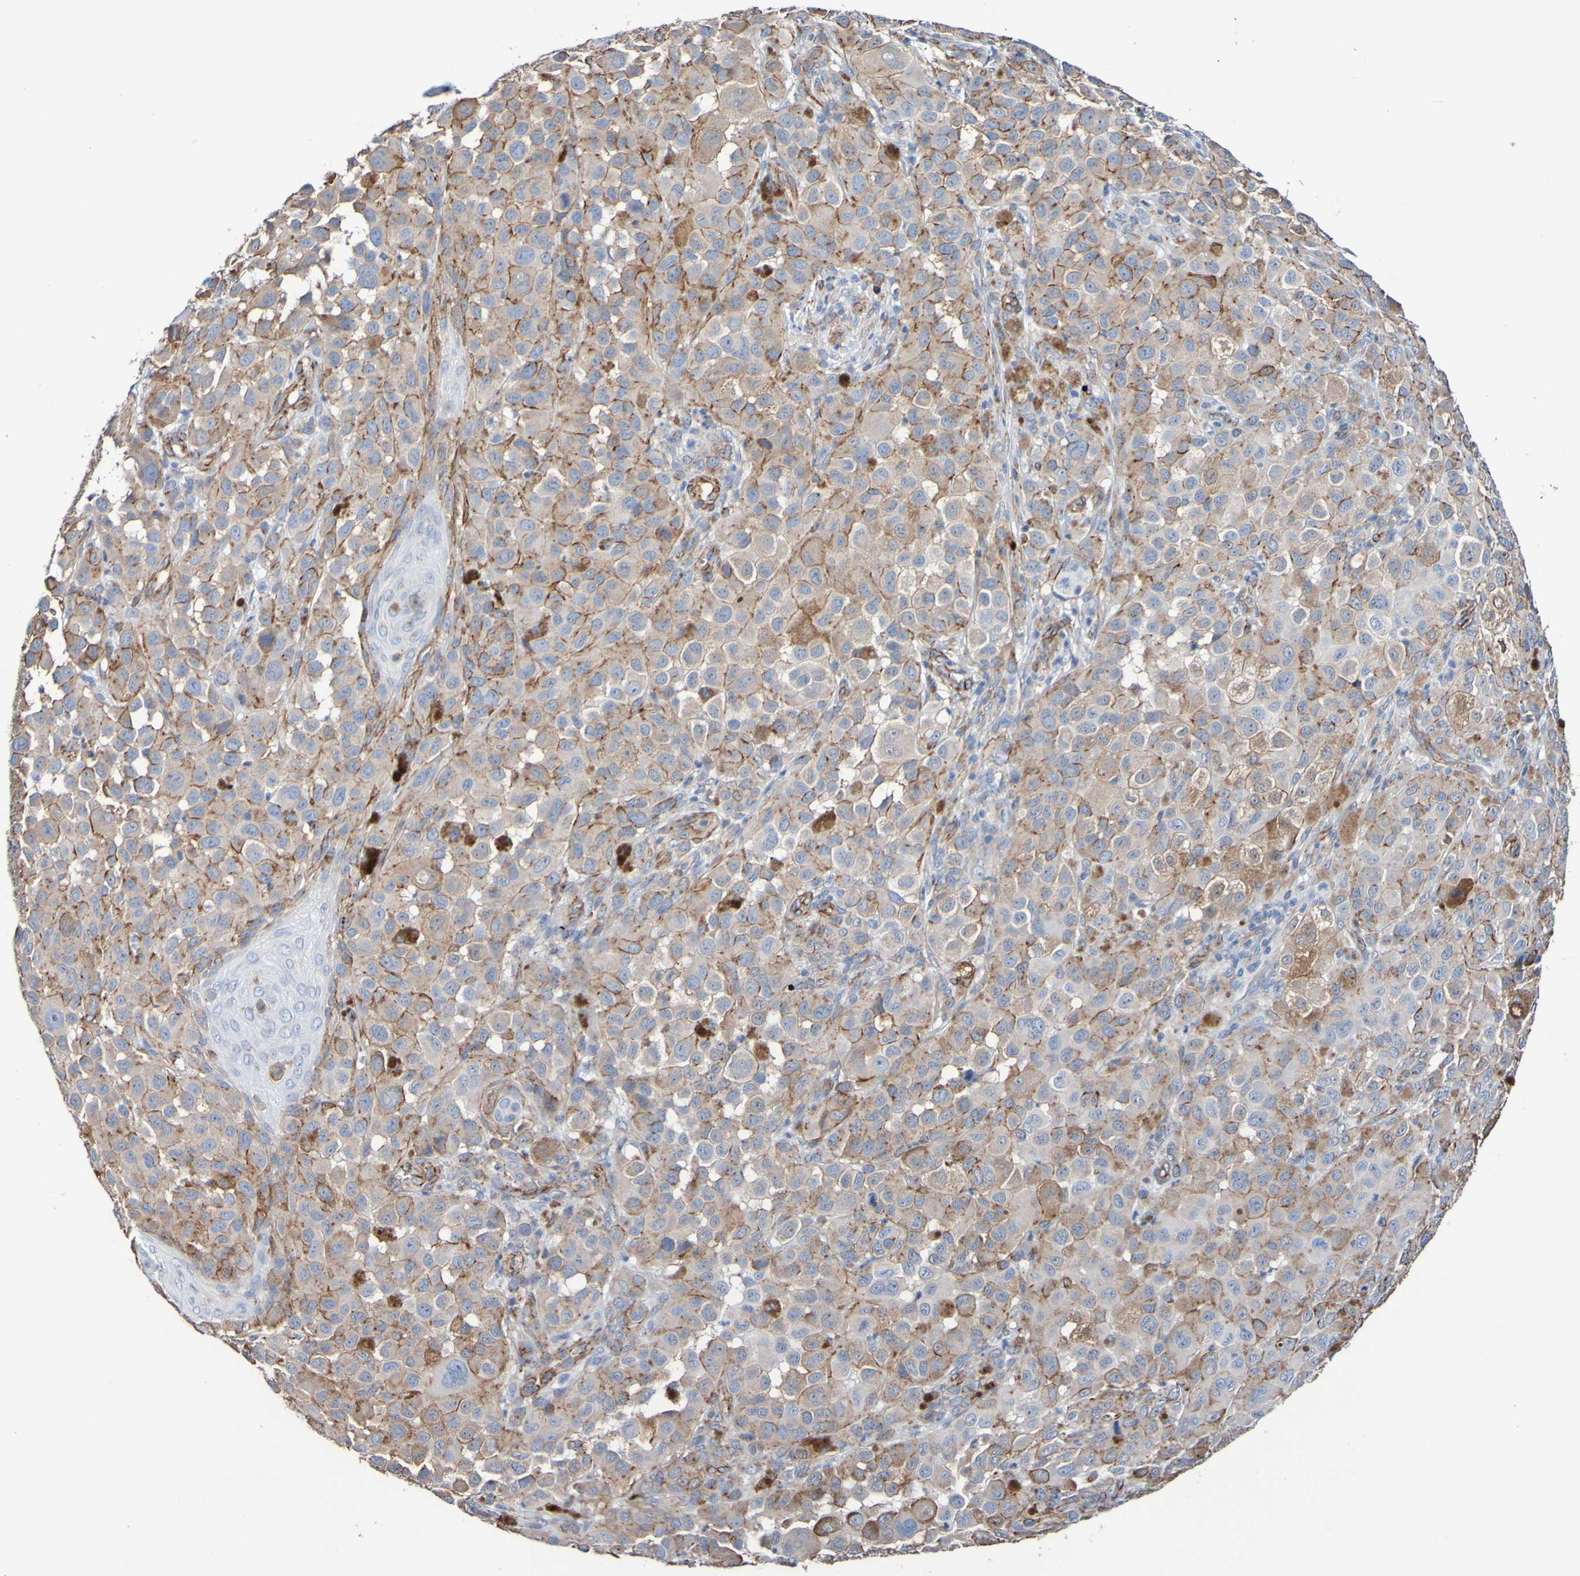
{"staining": {"intensity": "weak", "quantity": ">75%", "location": "cytoplasmic/membranous"}, "tissue": "melanoma", "cell_type": "Tumor cells", "image_type": "cancer", "snomed": [{"axis": "morphology", "description": "Malignant melanoma, NOS"}, {"axis": "topography", "description": "Skin"}], "caption": "The micrograph displays staining of malignant melanoma, revealing weak cytoplasmic/membranous protein positivity (brown color) within tumor cells. The protein of interest is shown in brown color, while the nuclei are stained blue.", "gene": "ELMOD3", "patient": {"sex": "male", "age": 96}}